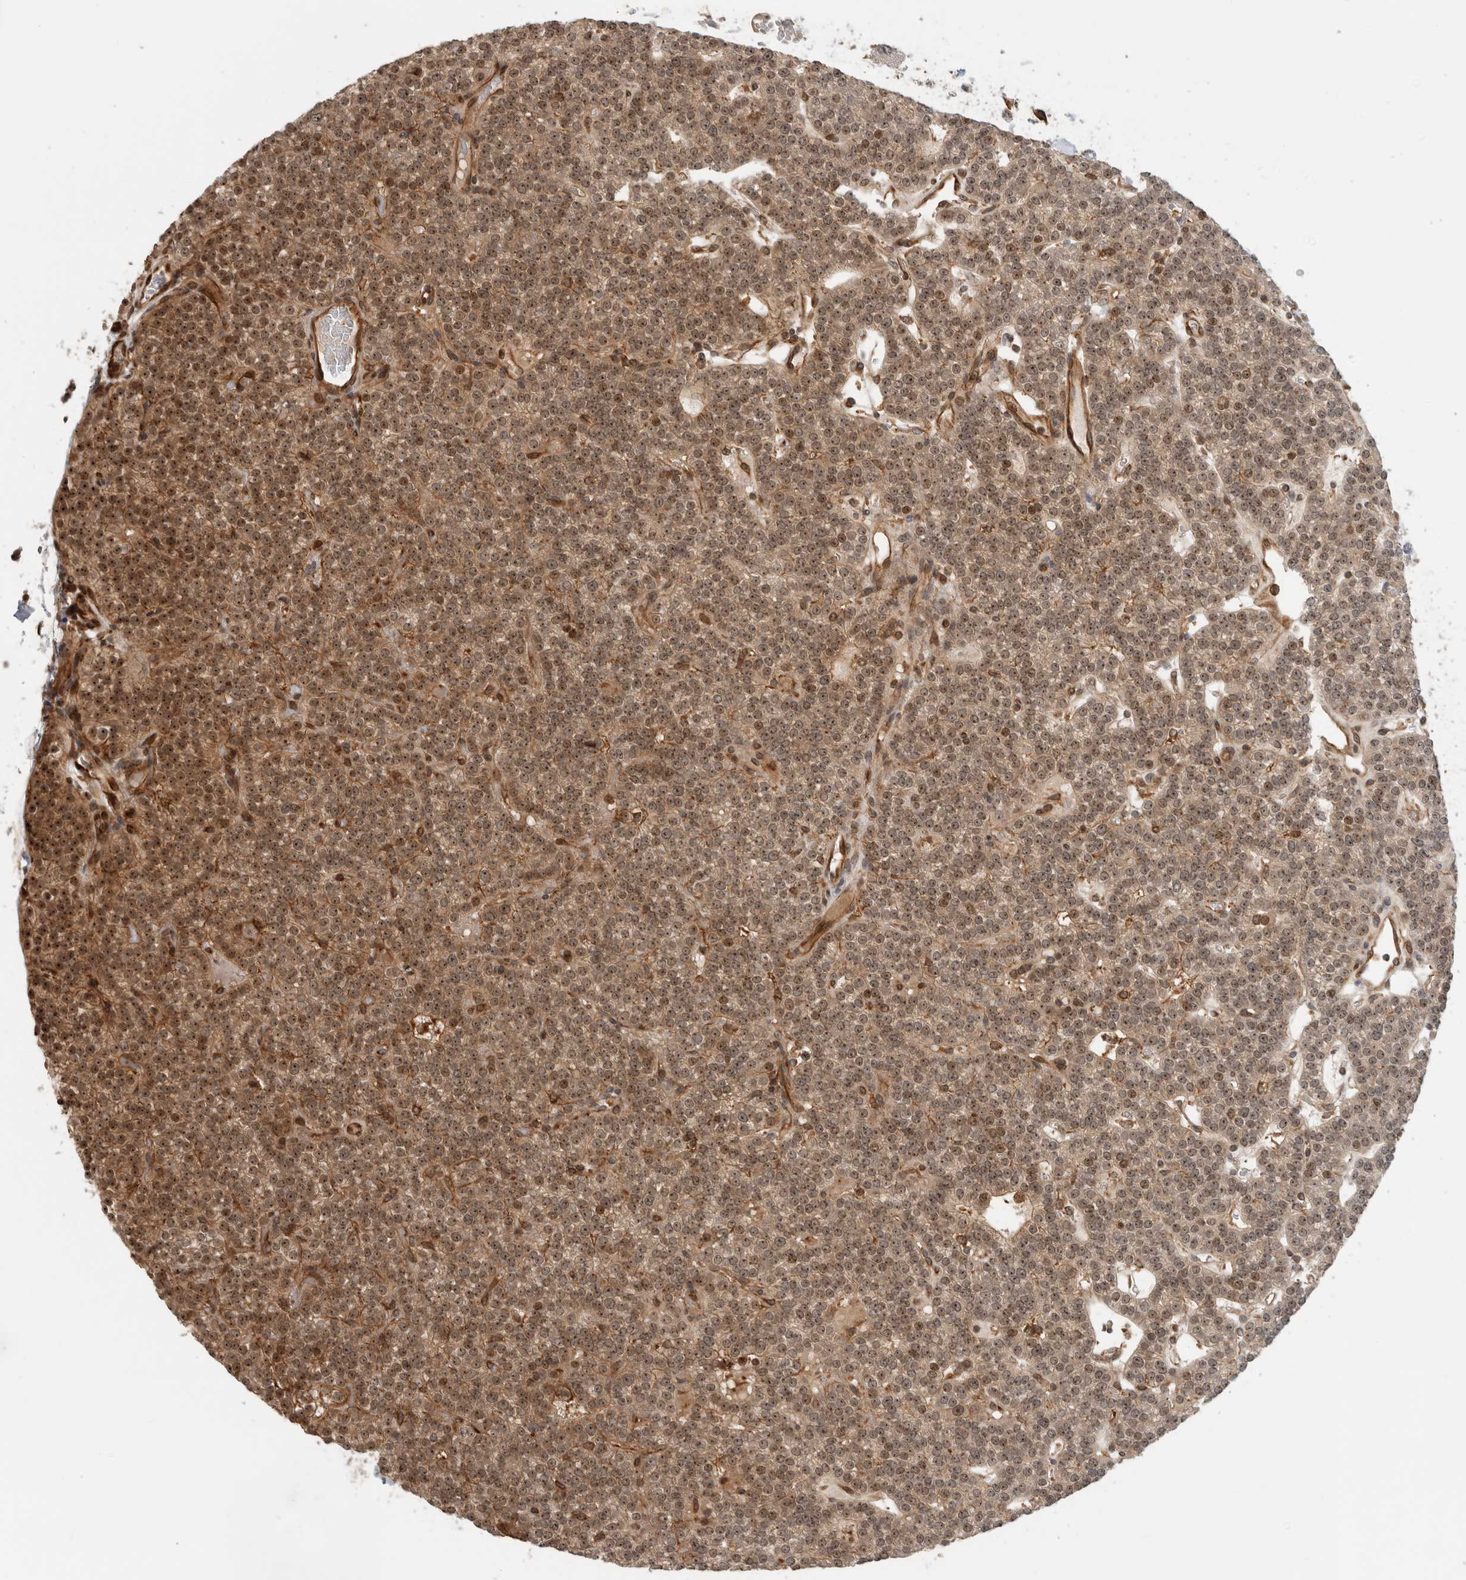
{"staining": {"intensity": "moderate", "quantity": ">75%", "location": "cytoplasmic/membranous,nuclear"}, "tissue": "parathyroid gland", "cell_type": "Glandular cells", "image_type": "normal", "snomed": [{"axis": "morphology", "description": "Normal tissue, NOS"}, {"axis": "topography", "description": "Parathyroid gland"}], "caption": "Immunohistochemical staining of benign parathyroid gland displays medium levels of moderate cytoplasmic/membranous,nuclear staining in about >75% of glandular cells.", "gene": "WASF2", "patient": {"sex": "male", "age": 83}}